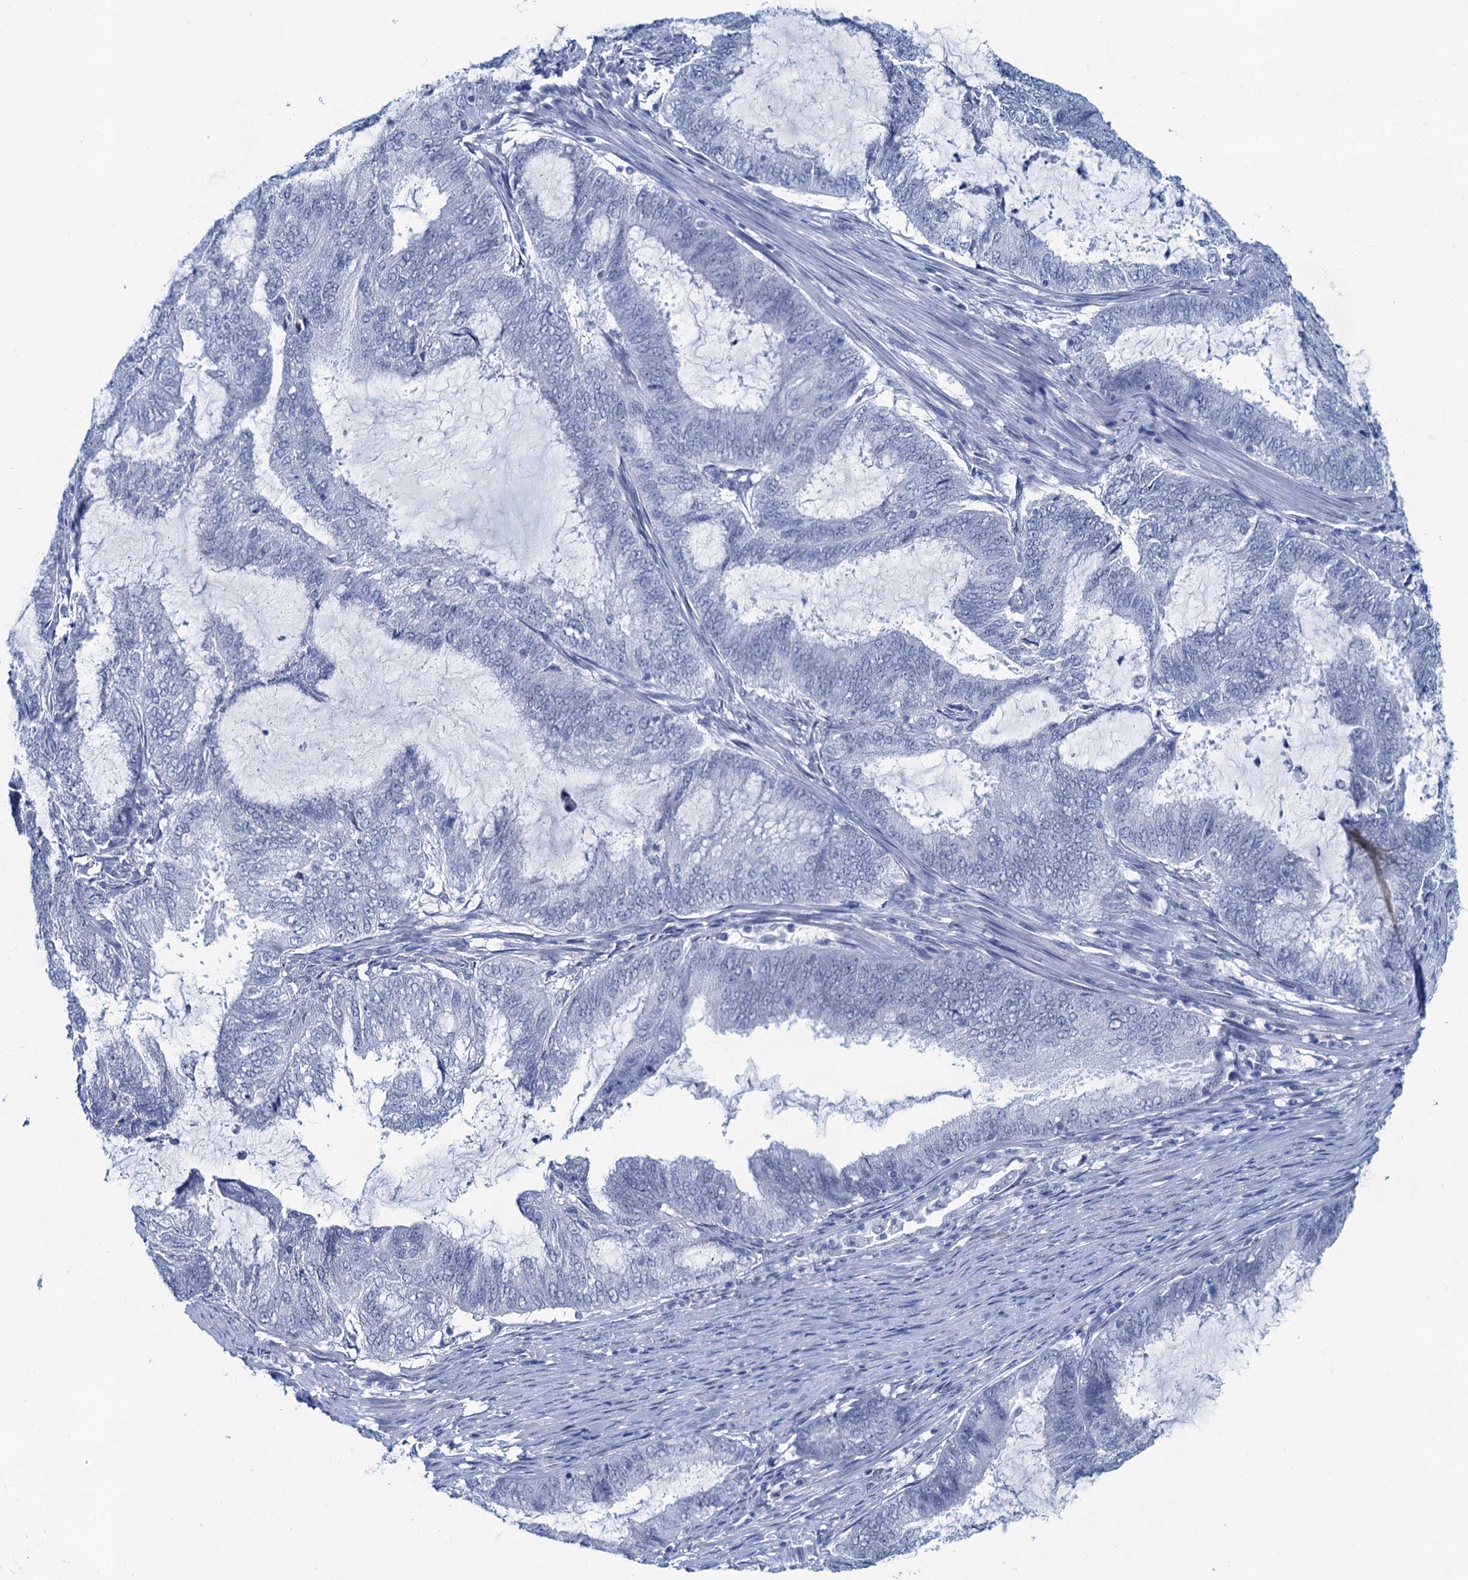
{"staining": {"intensity": "negative", "quantity": "none", "location": "none"}, "tissue": "endometrial cancer", "cell_type": "Tumor cells", "image_type": "cancer", "snomed": [{"axis": "morphology", "description": "Adenocarcinoma, NOS"}, {"axis": "topography", "description": "Endometrium"}], "caption": "Endometrial cancer (adenocarcinoma) was stained to show a protein in brown. There is no significant expression in tumor cells.", "gene": "HAPSTR1", "patient": {"sex": "female", "age": 51}}